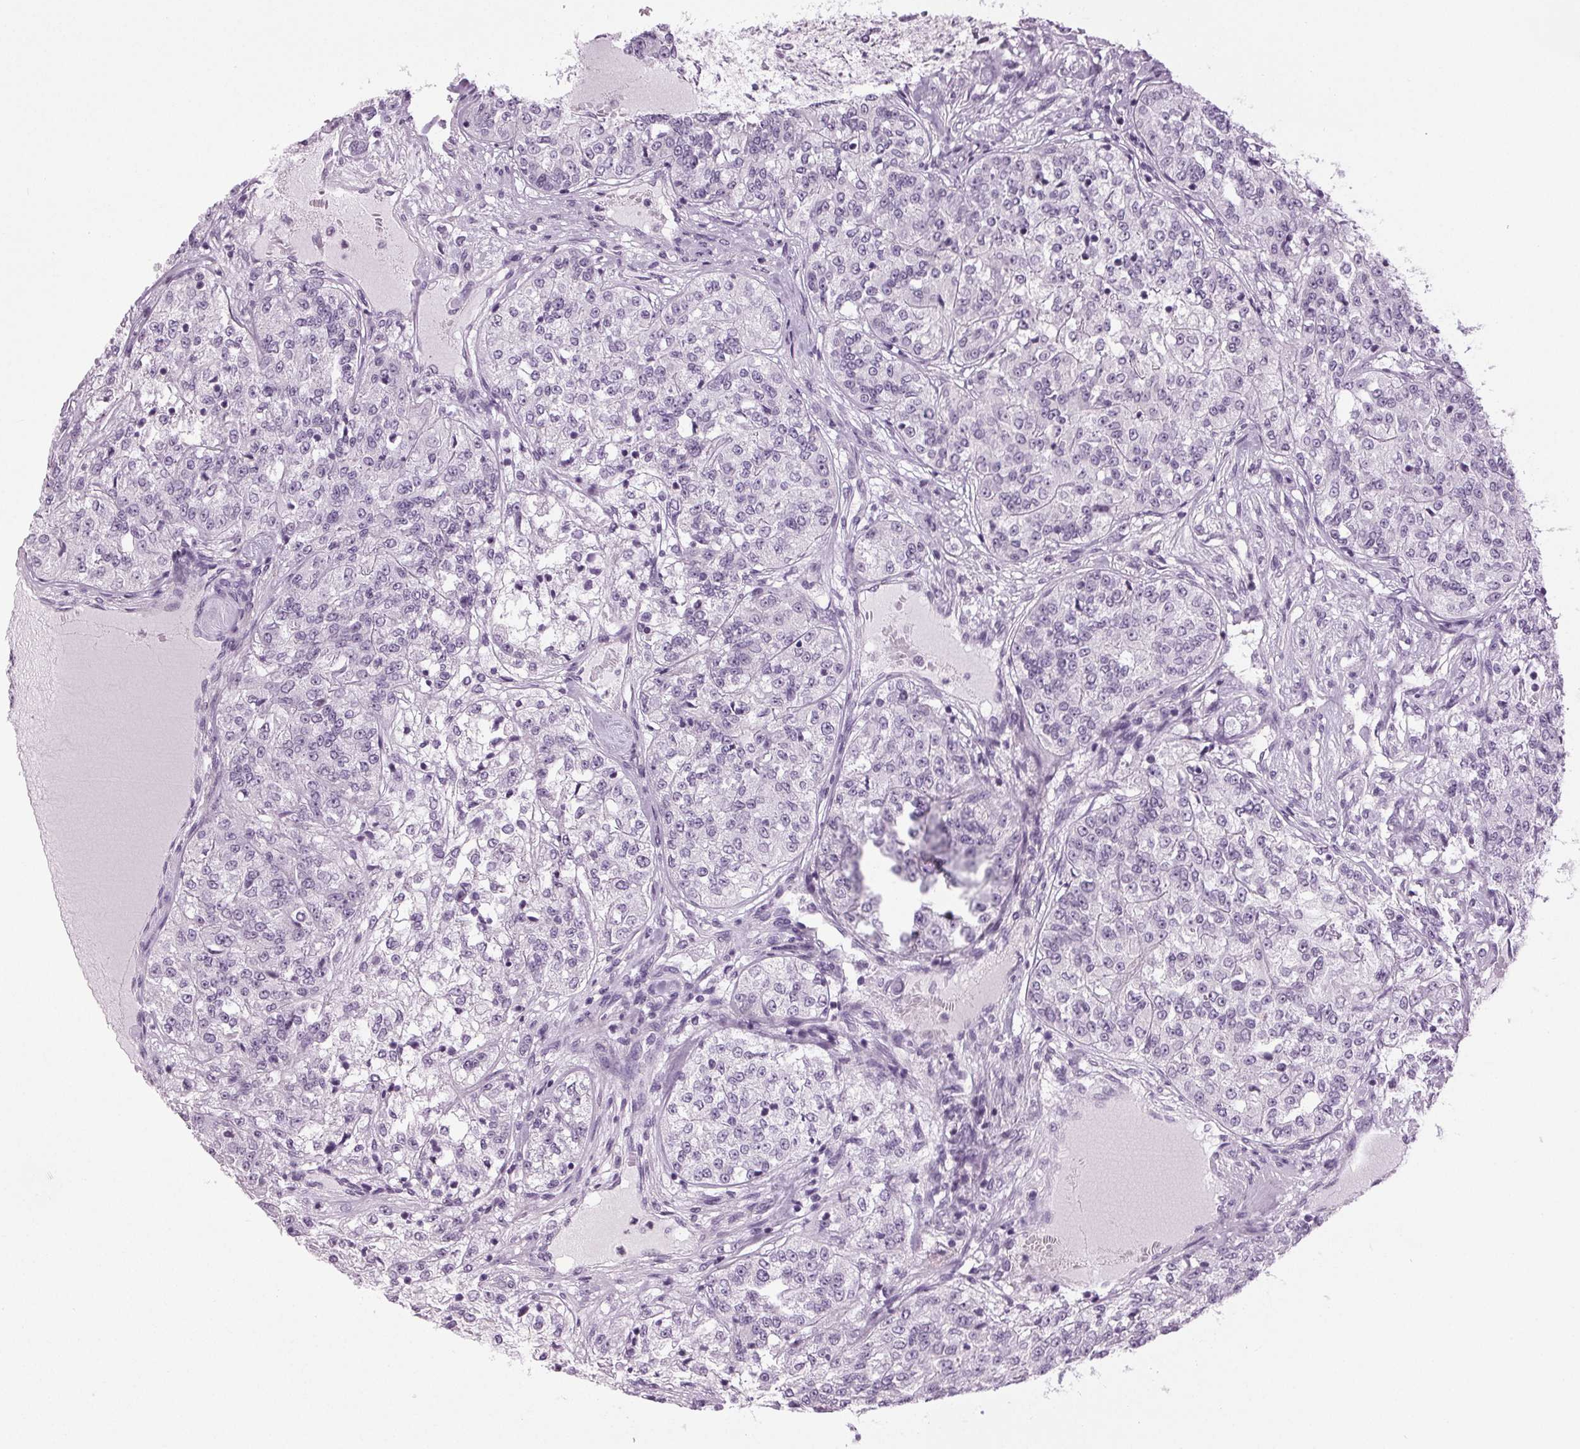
{"staining": {"intensity": "negative", "quantity": "none", "location": "none"}, "tissue": "renal cancer", "cell_type": "Tumor cells", "image_type": "cancer", "snomed": [{"axis": "morphology", "description": "Adenocarcinoma, NOS"}, {"axis": "topography", "description": "Kidney"}], "caption": "Immunohistochemistry of adenocarcinoma (renal) demonstrates no staining in tumor cells.", "gene": "DNAH12", "patient": {"sex": "female", "age": 63}}